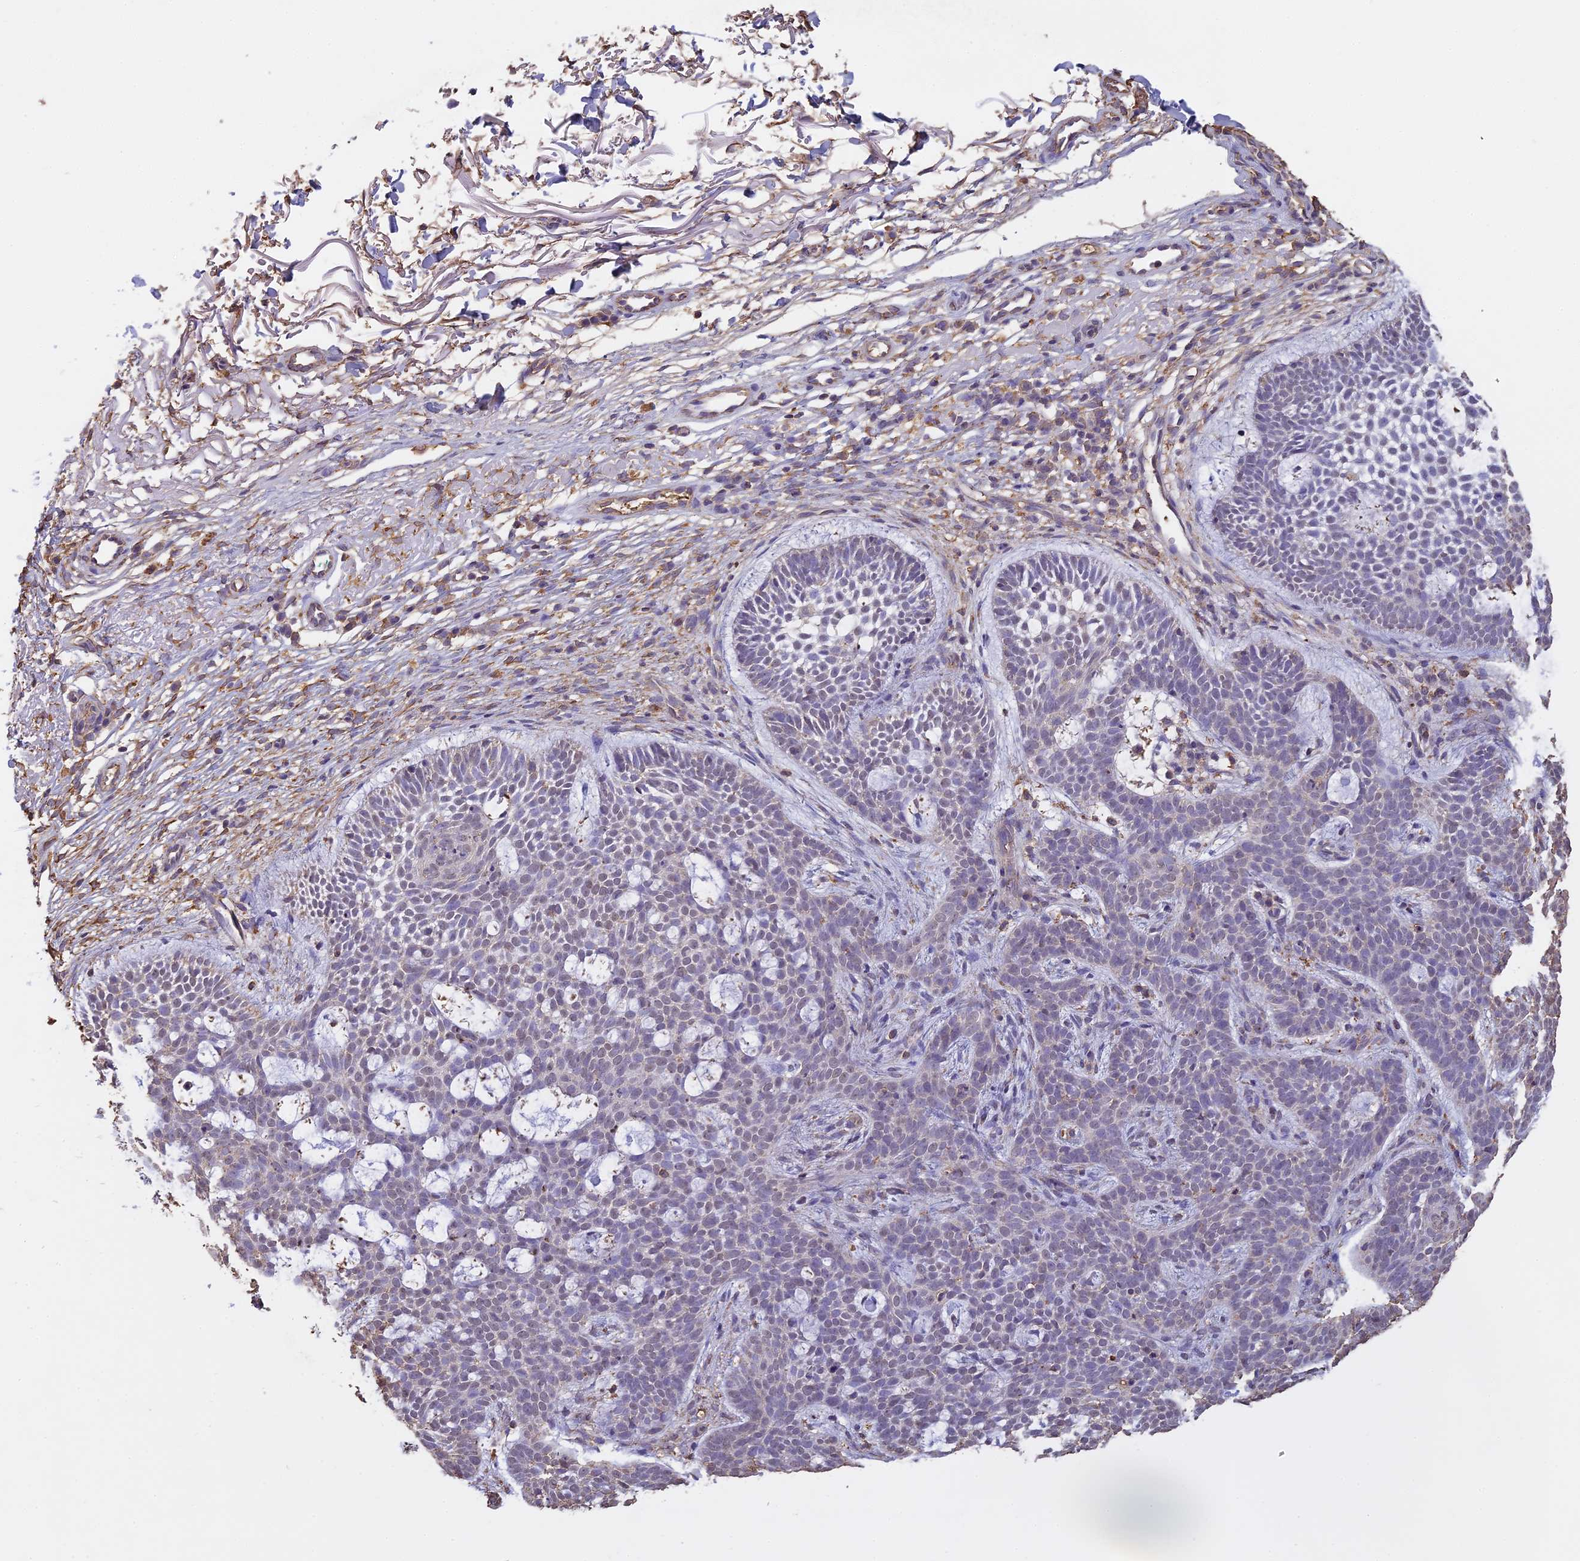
{"staining": {"intensity": "negative", "quantity": "none", "location": "none"}, "tissue": "skin cancer", "cell_type": "Tumor cells", "image_type": "cancer", "snomed": [{"axis": "morphology", "description": "Basal cell carcinoma"}, {"axis": "topography", "description": "Skin"}], "caption": "Immunohistochemistry image of skin cancer (basal cell carcinoma) stained for a protein (brown), which demonstrates no expression in tumor cells. Nuclei are stained in blue.", "gene": "ARHGAP19", "patient": {"sex": "male", "age": 85}}